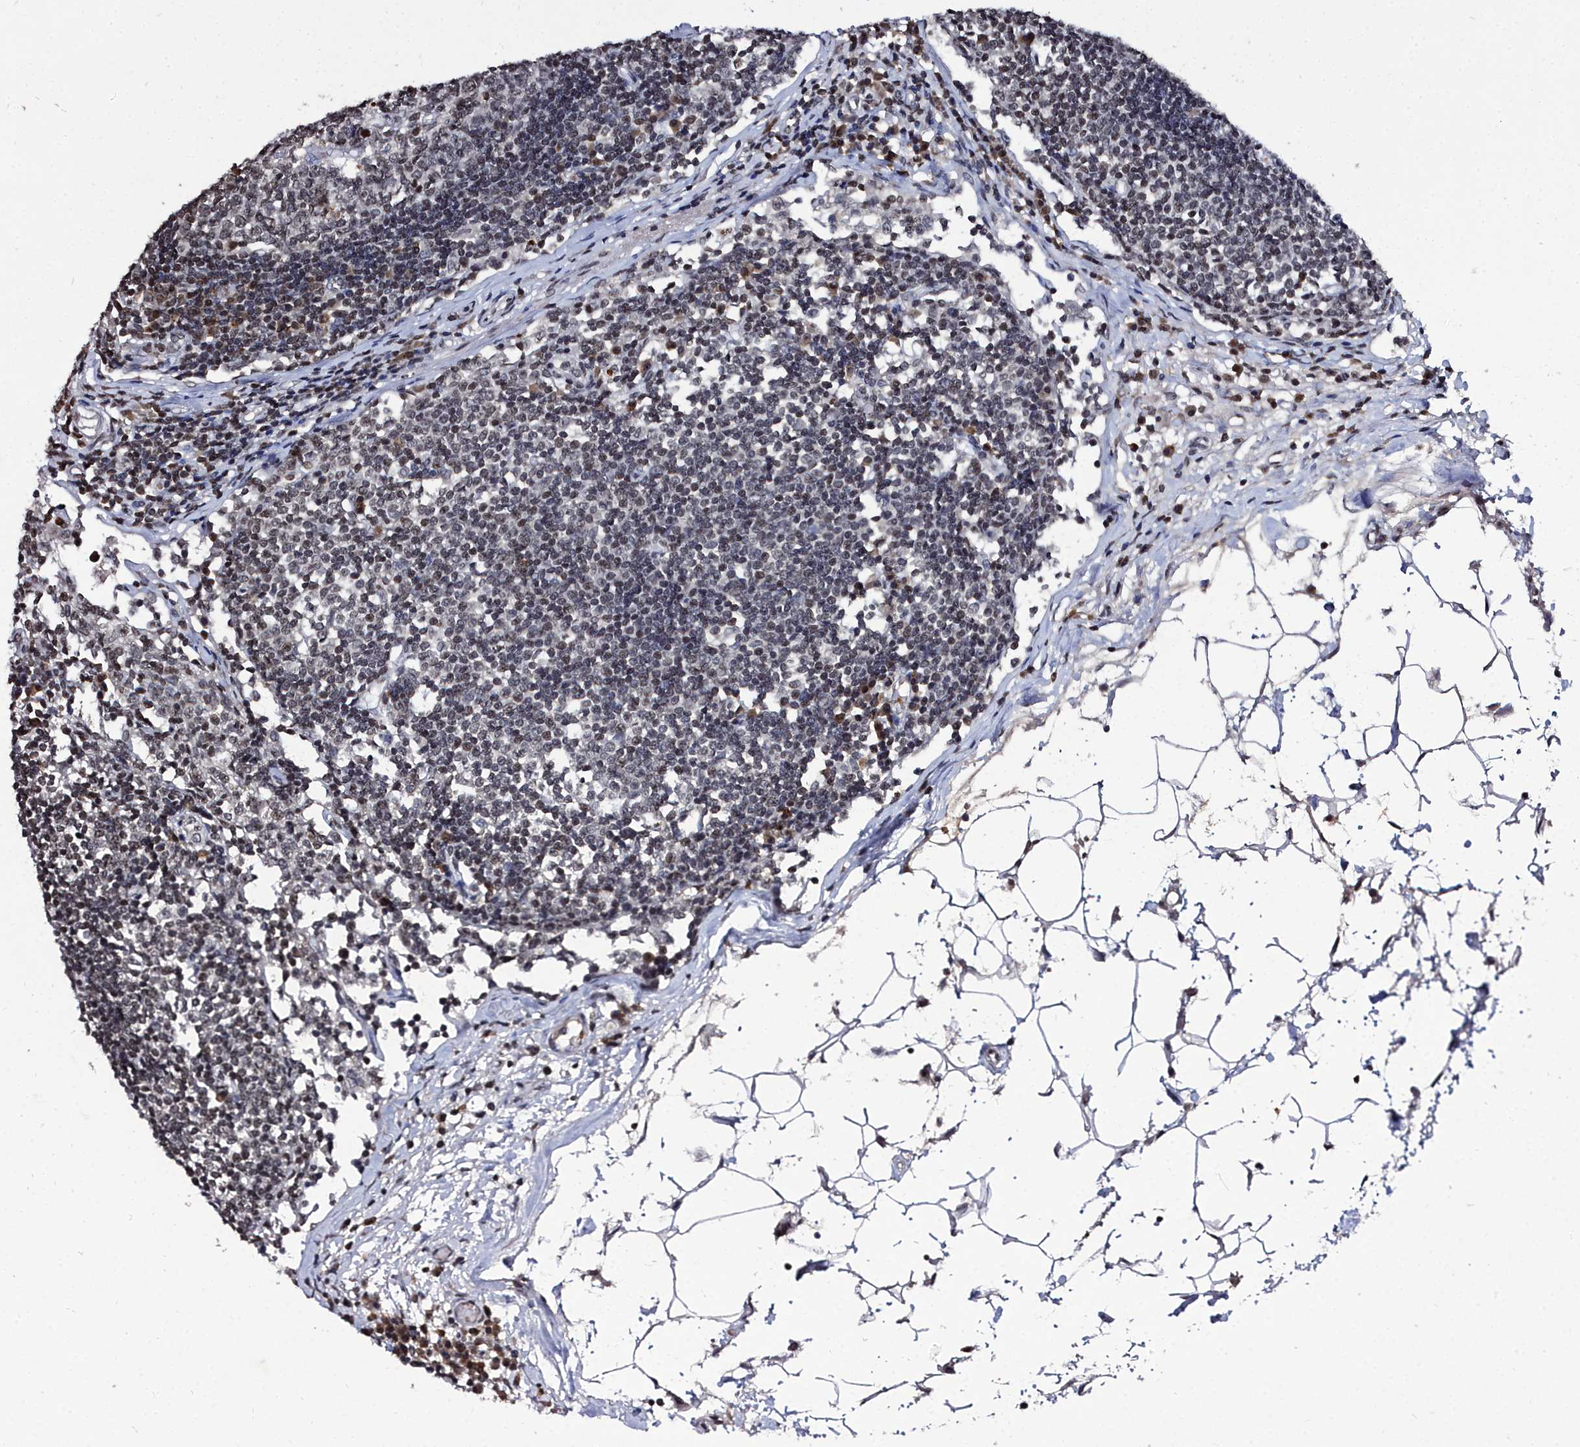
{"staining": {"intensity": "moderate", "quantity": "25%-75%", "location": "nuclear"}, "tissue": "lymph node", "cell_type": "Germinal center cells", "image_type": "normal", "snomed": [{"axis": "morphology", "description": "Normal tissue, NOS"}, {"axis": "topography", "description": "Lymph node"}], "caption": "IHC histopathology image of normal lymph node: human lymph node stained using IHC shows medium levels of moderate protein expression localized specifically in the nuclear of germinal center cells, appearing as a nuclear brown color.", "gene": "FZD4", "patient": {"sex": "female", "age": 55}}